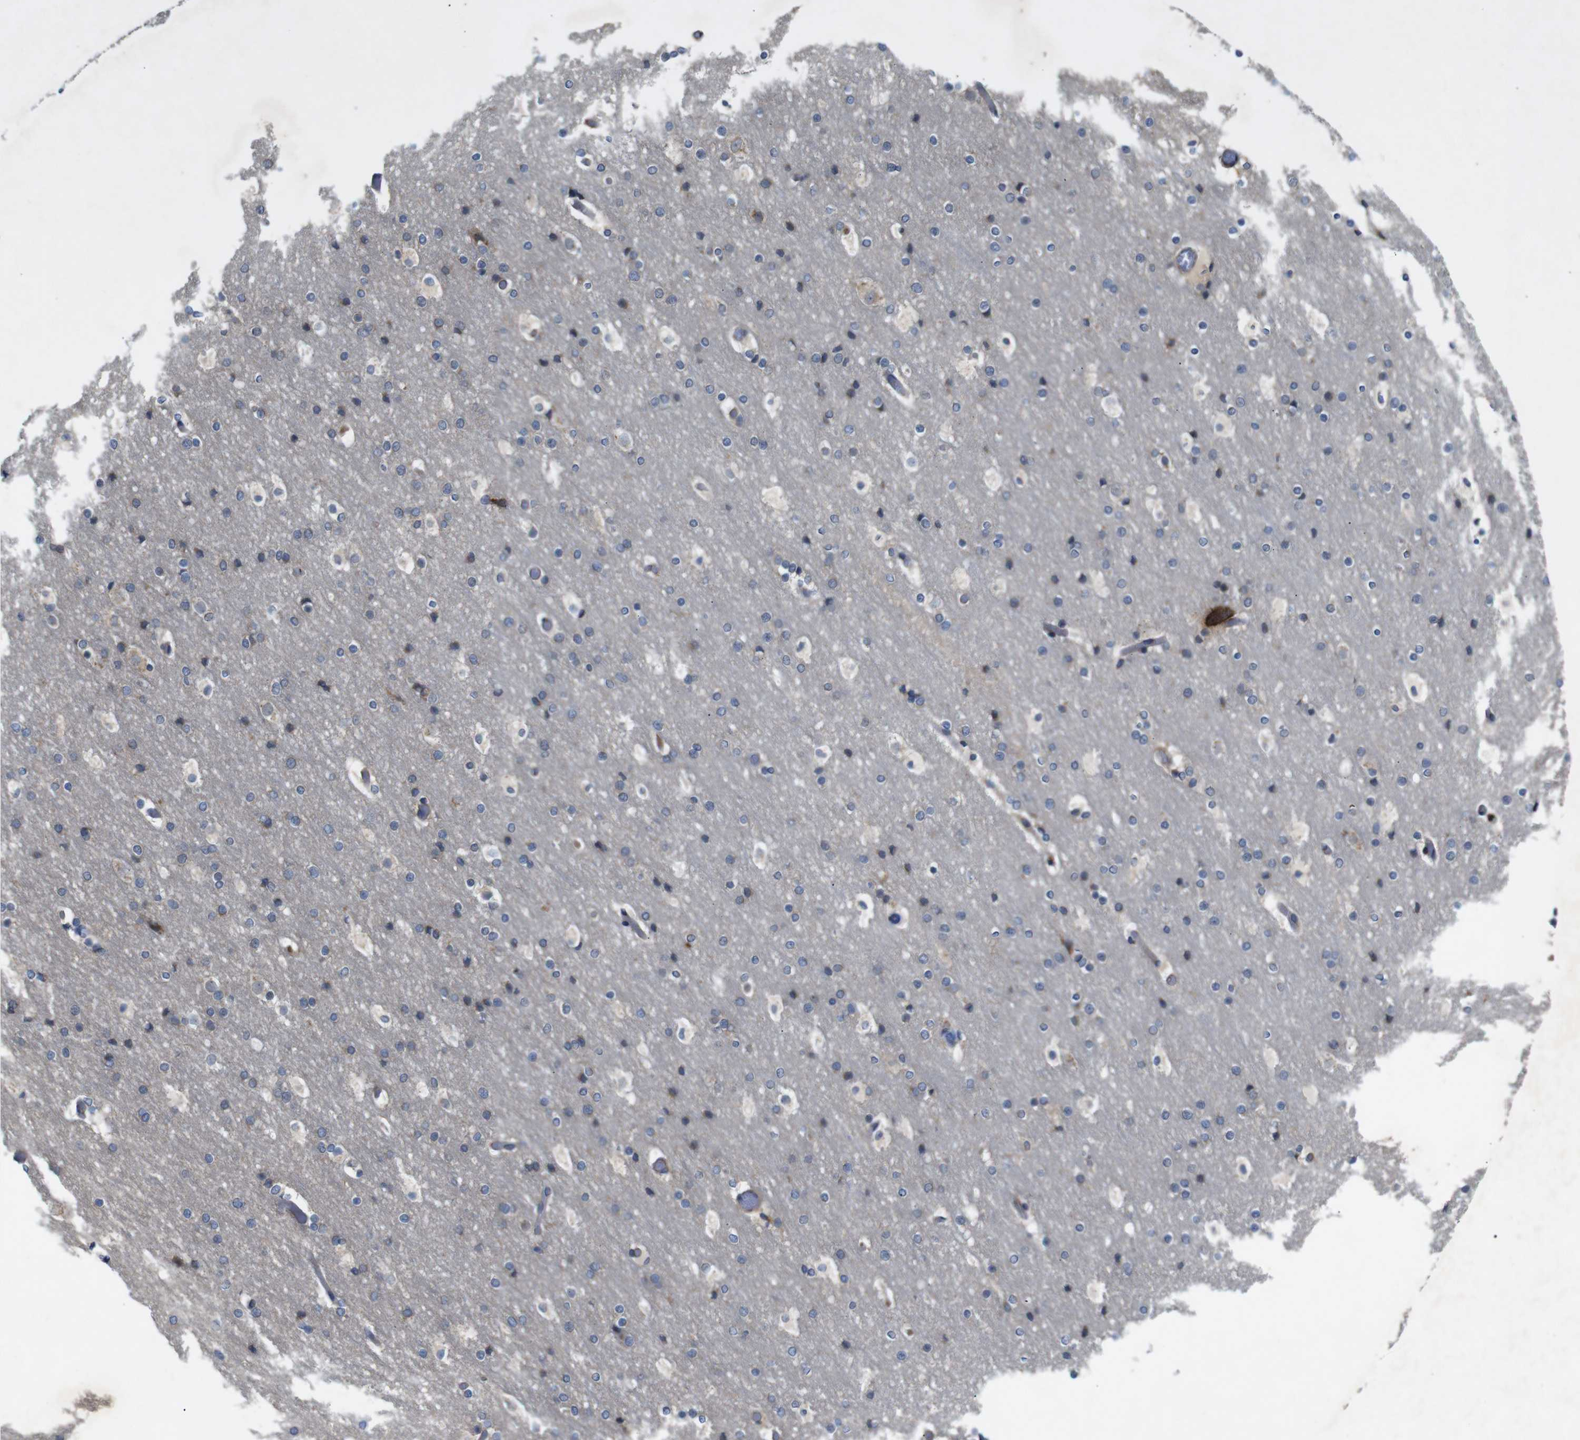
{"staining": {"intensity": "negative", "quantity": "none", "location": "none"}, "tissue": "cerebral cortex", "cell_type": "Endothelial cells", "image_type": "normal", "snomed": [{"axis": "morphology", "description": "Normal tissue, NOS"}, {"axis": "topography", "description": "Cerebral cortex"}], "caption": "The image reveals no significant staining in endothelial cells of cerebral cortex. The staining is performed using DAB brown chromogen with nuclei counter-stained in using hematoxylin.", "gene": "PTPN1", "patient": {"sex": "male", "age": 57}}